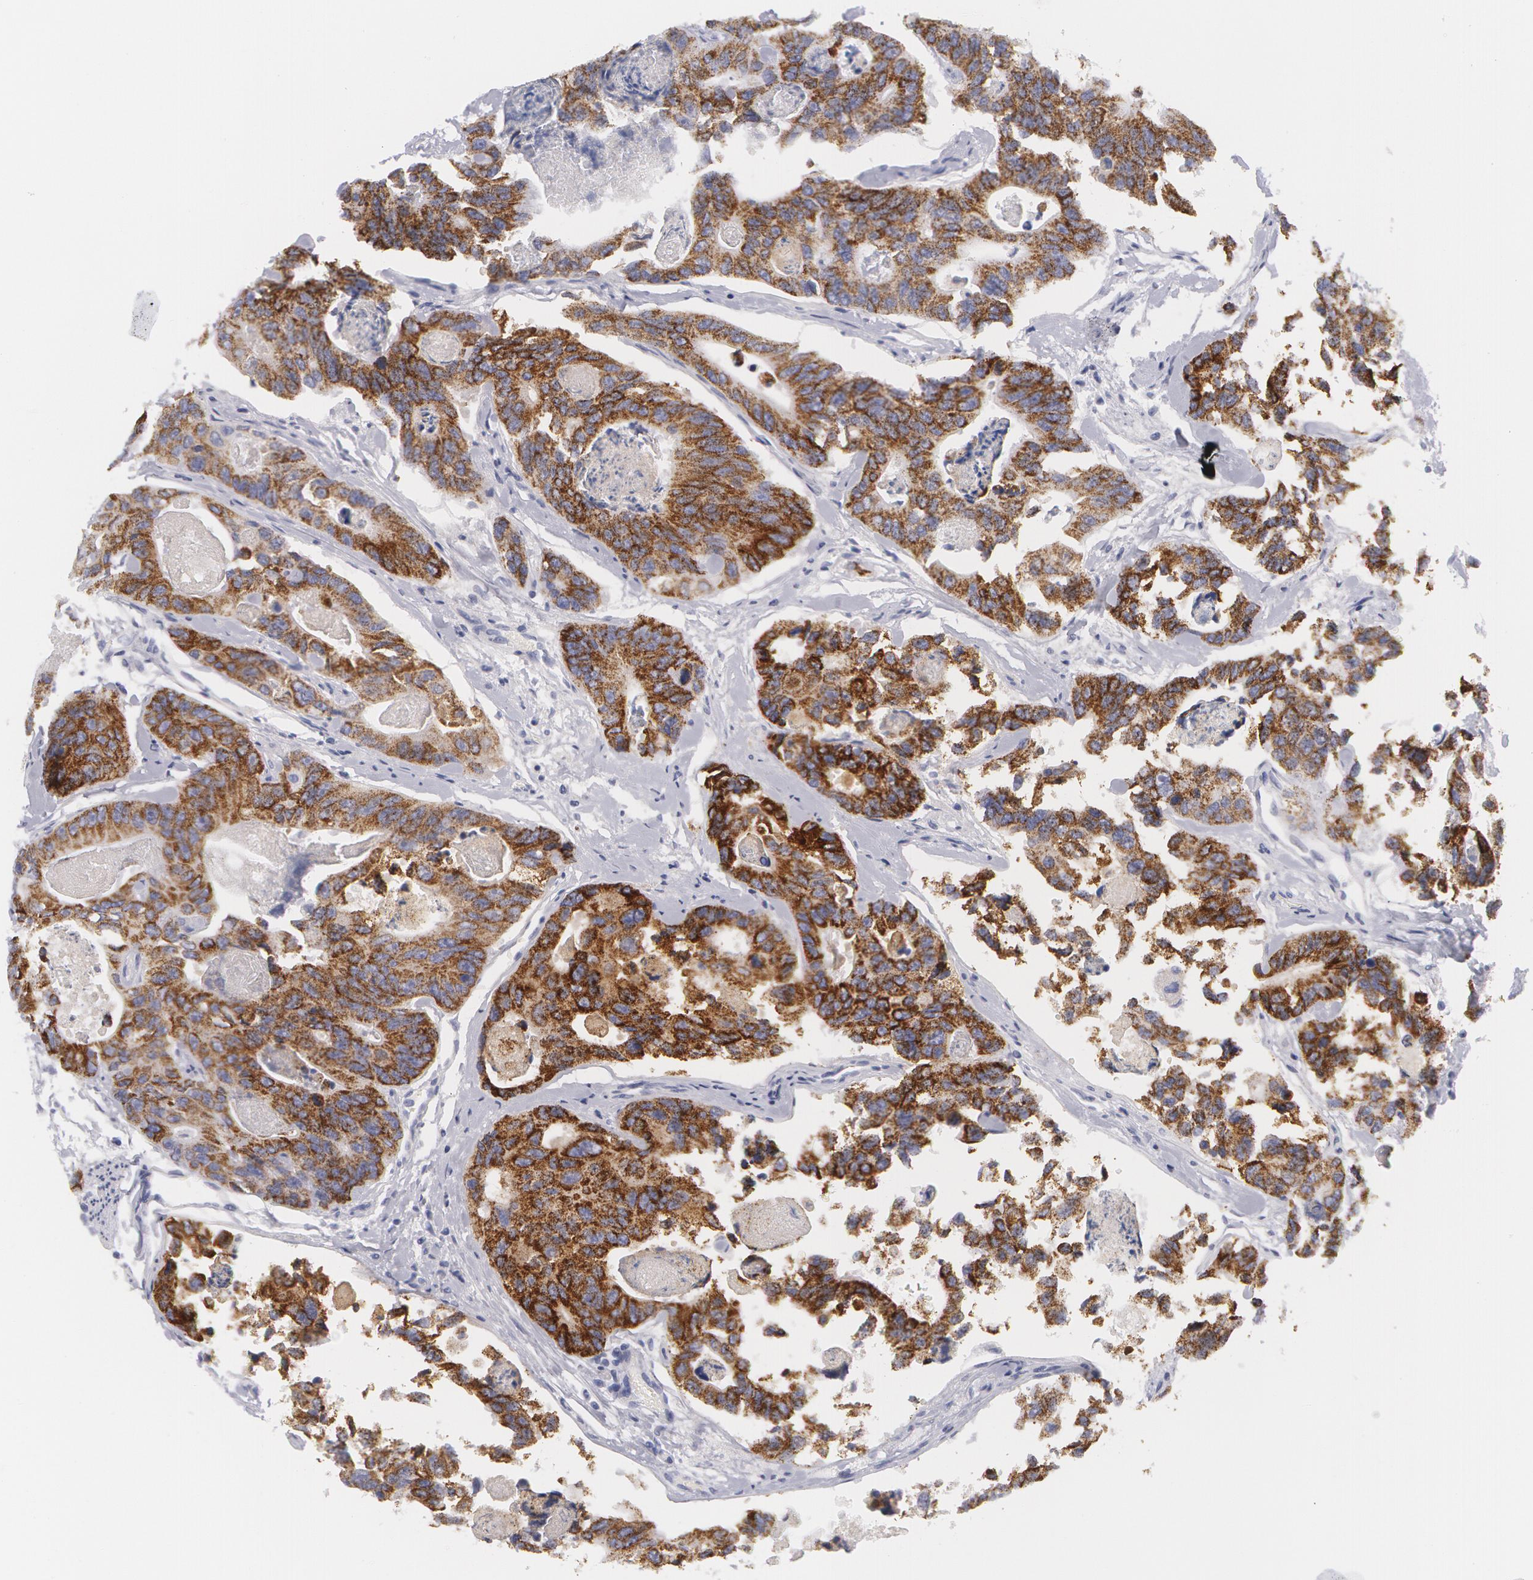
{"staining": {"intensity": "strong", "quantity": ">75%", "location": "cytoplasmic/membranous"}, "tissue": "colorectal cancer", "cell_type": "Tumor cells", "image_type": "cancer", "snomed": [{"axis": "morphology", "description": "Adenocarcinoma, NOS"}, {"axis": "topography", "description": "Colon"}], "caption": "The immunohistochemical stain highlights strong cytoplasmic/membranous expression in tumor cells of colorectal cancer tissue. (Stains: DAB in brown, nuclei in blue, Microscopy: brightfield microscopy at high magnification).", "gene": "AMACR", "patient": {"sex": "female", "age": 86}}